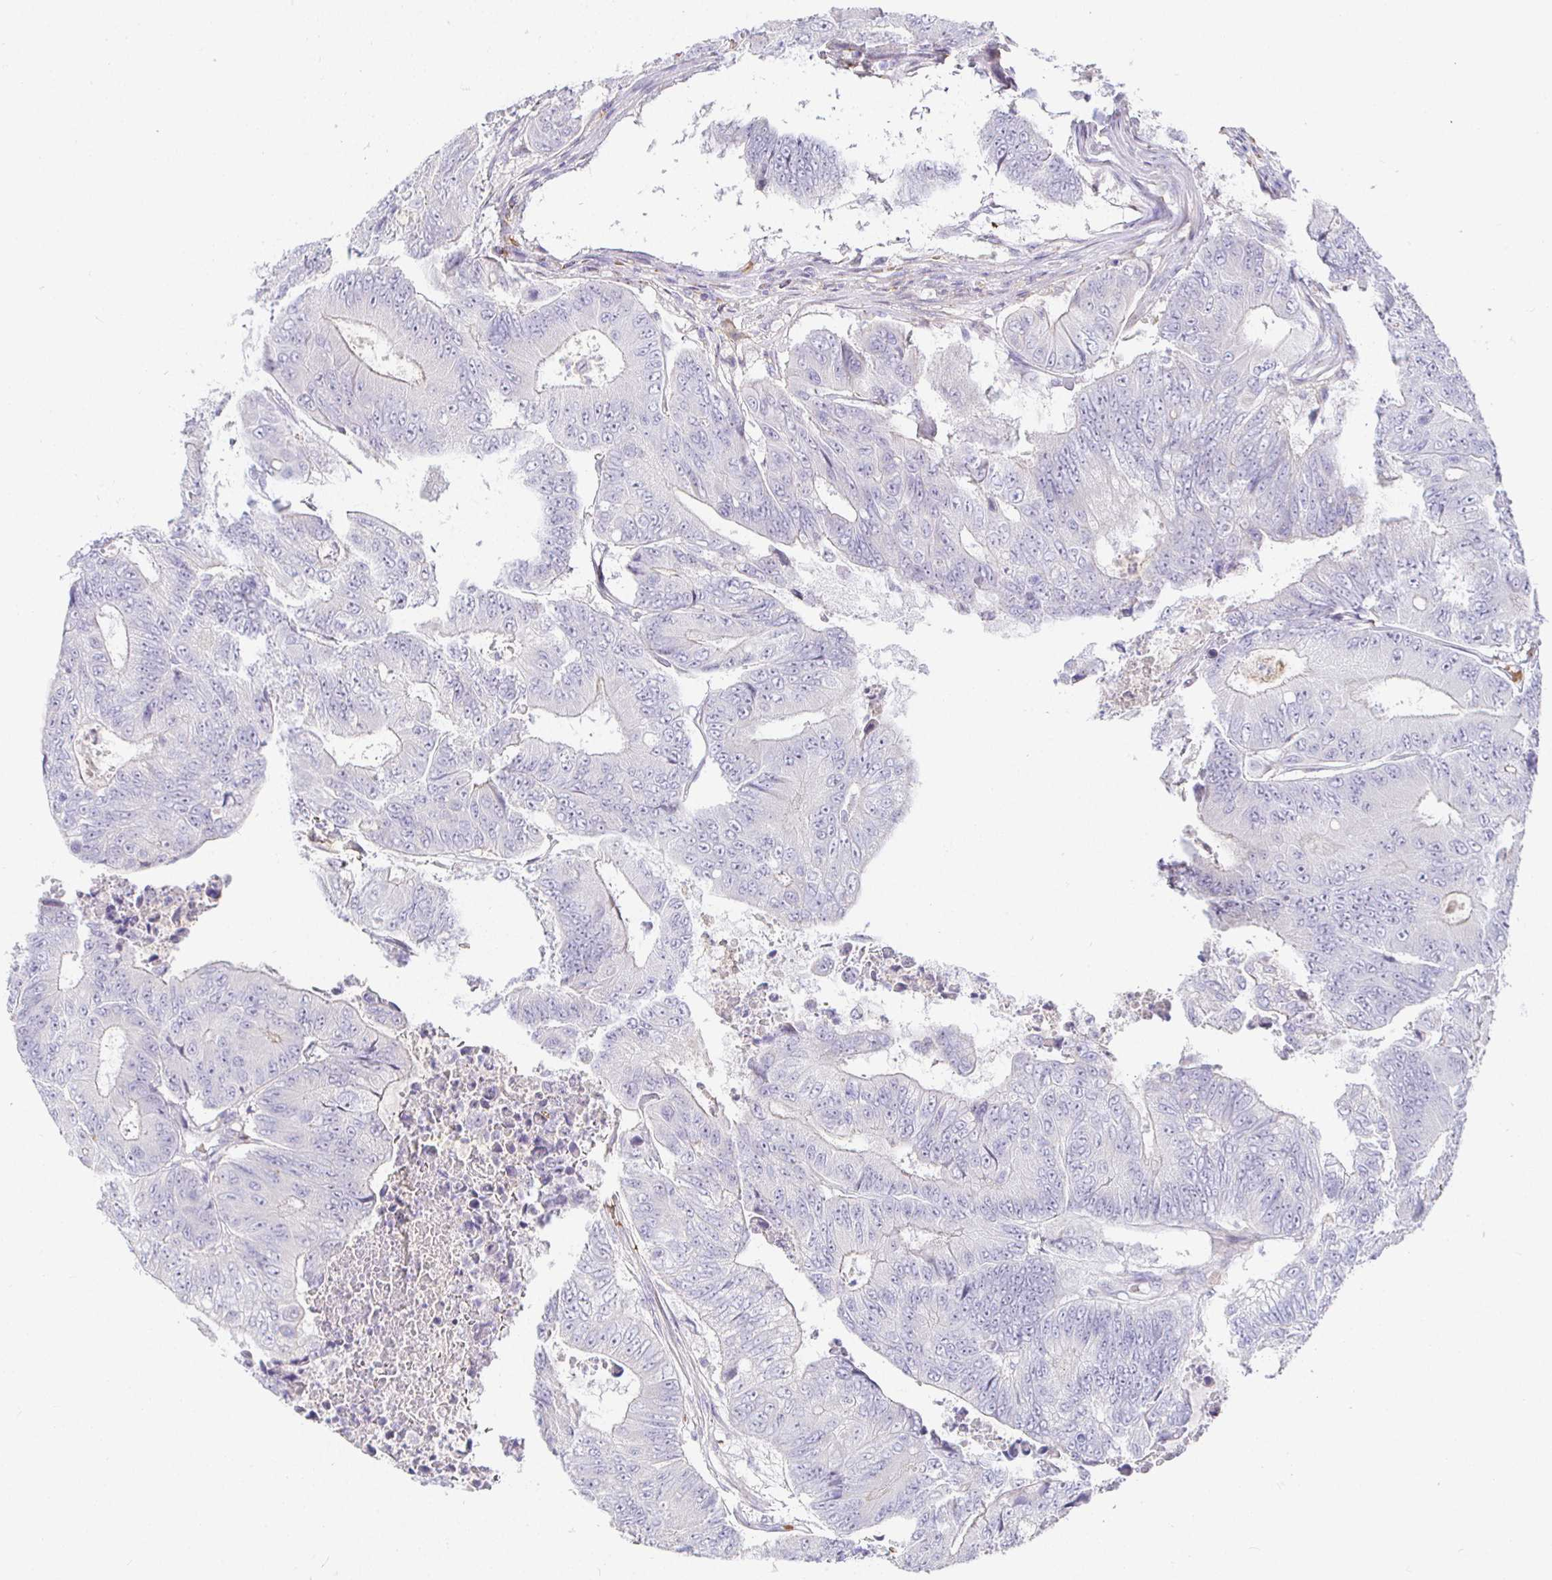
{"staining": {"intensity": "negative", "quantity": "none", "location": "none"}, "tissue": "colorectal cancer", "cell_type": "Tumor cells", "image_type": "cancer", "snomed": [{"axis": "morphology", "description": "Adenocarcinoma, NOS"}, {"axis": "topography", "description": "Colon"}], "caption": "Colorectal cancer was stained to show a protein in brown. There is no significant positivity in tumor cells. (DAB immunohistochemistry with hematoxylin counter stain).", "gene": "SIRPA", "patient": {"sex": "female", "age": 48}}